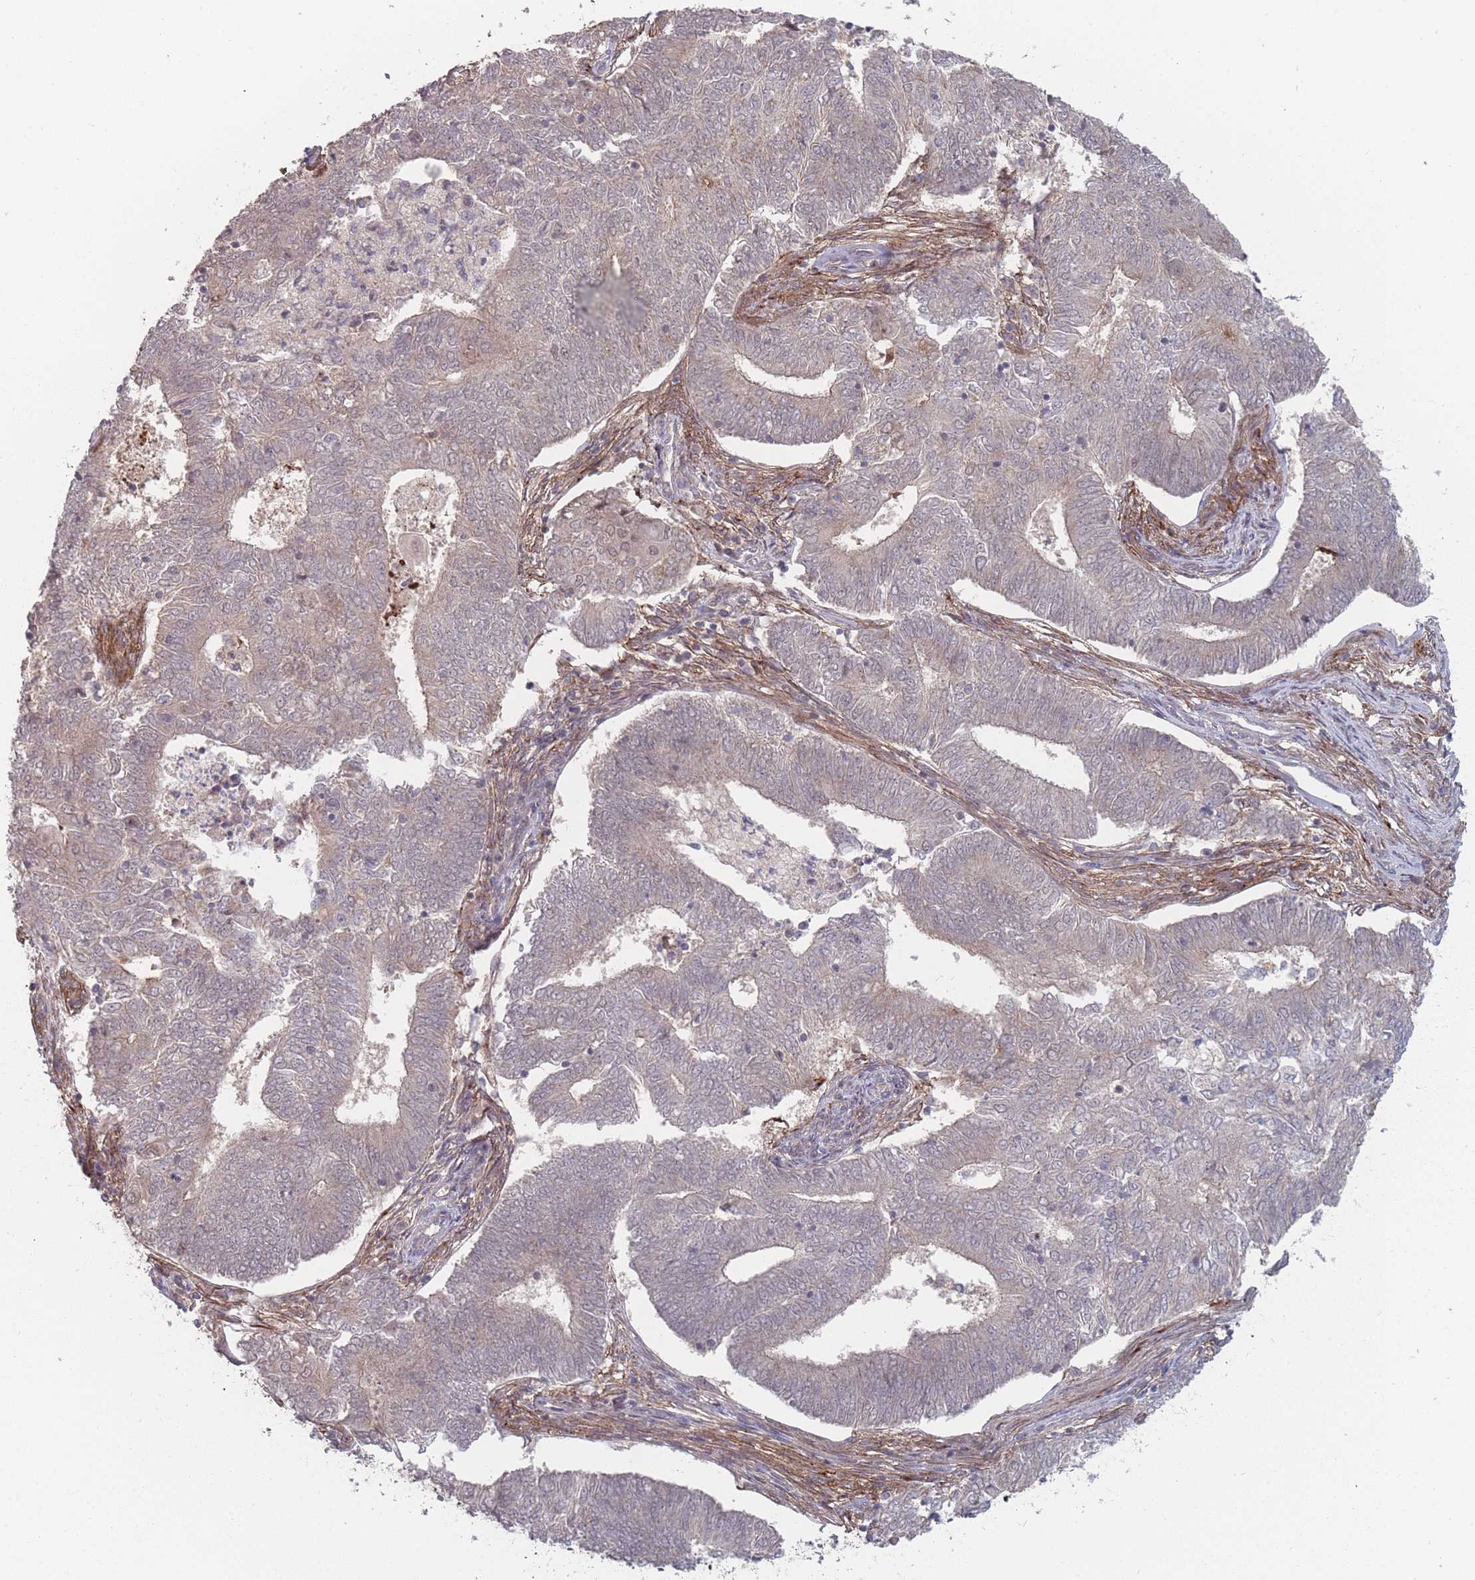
{"staining": {"intensity": "weak", "quantity": "<25%", "location": "cytoplasmic/membranous"}, "tissue": "endometrial cancer", "cell_type": "Tumor cells", "image_type": "cancer", "snomed": [{"axis": "morphology", "description": "Adenocarcinoma, NOS"}, {"axis": "topography", "description": "Endometrium"}], "caption": "Endometrial cancer (adenocarcinoma) was stained to show a protein in brown. There is no significant positivity in tumor cells.", "gene": "CNTRL", "patient": {"sex": "female", "age": 62}}